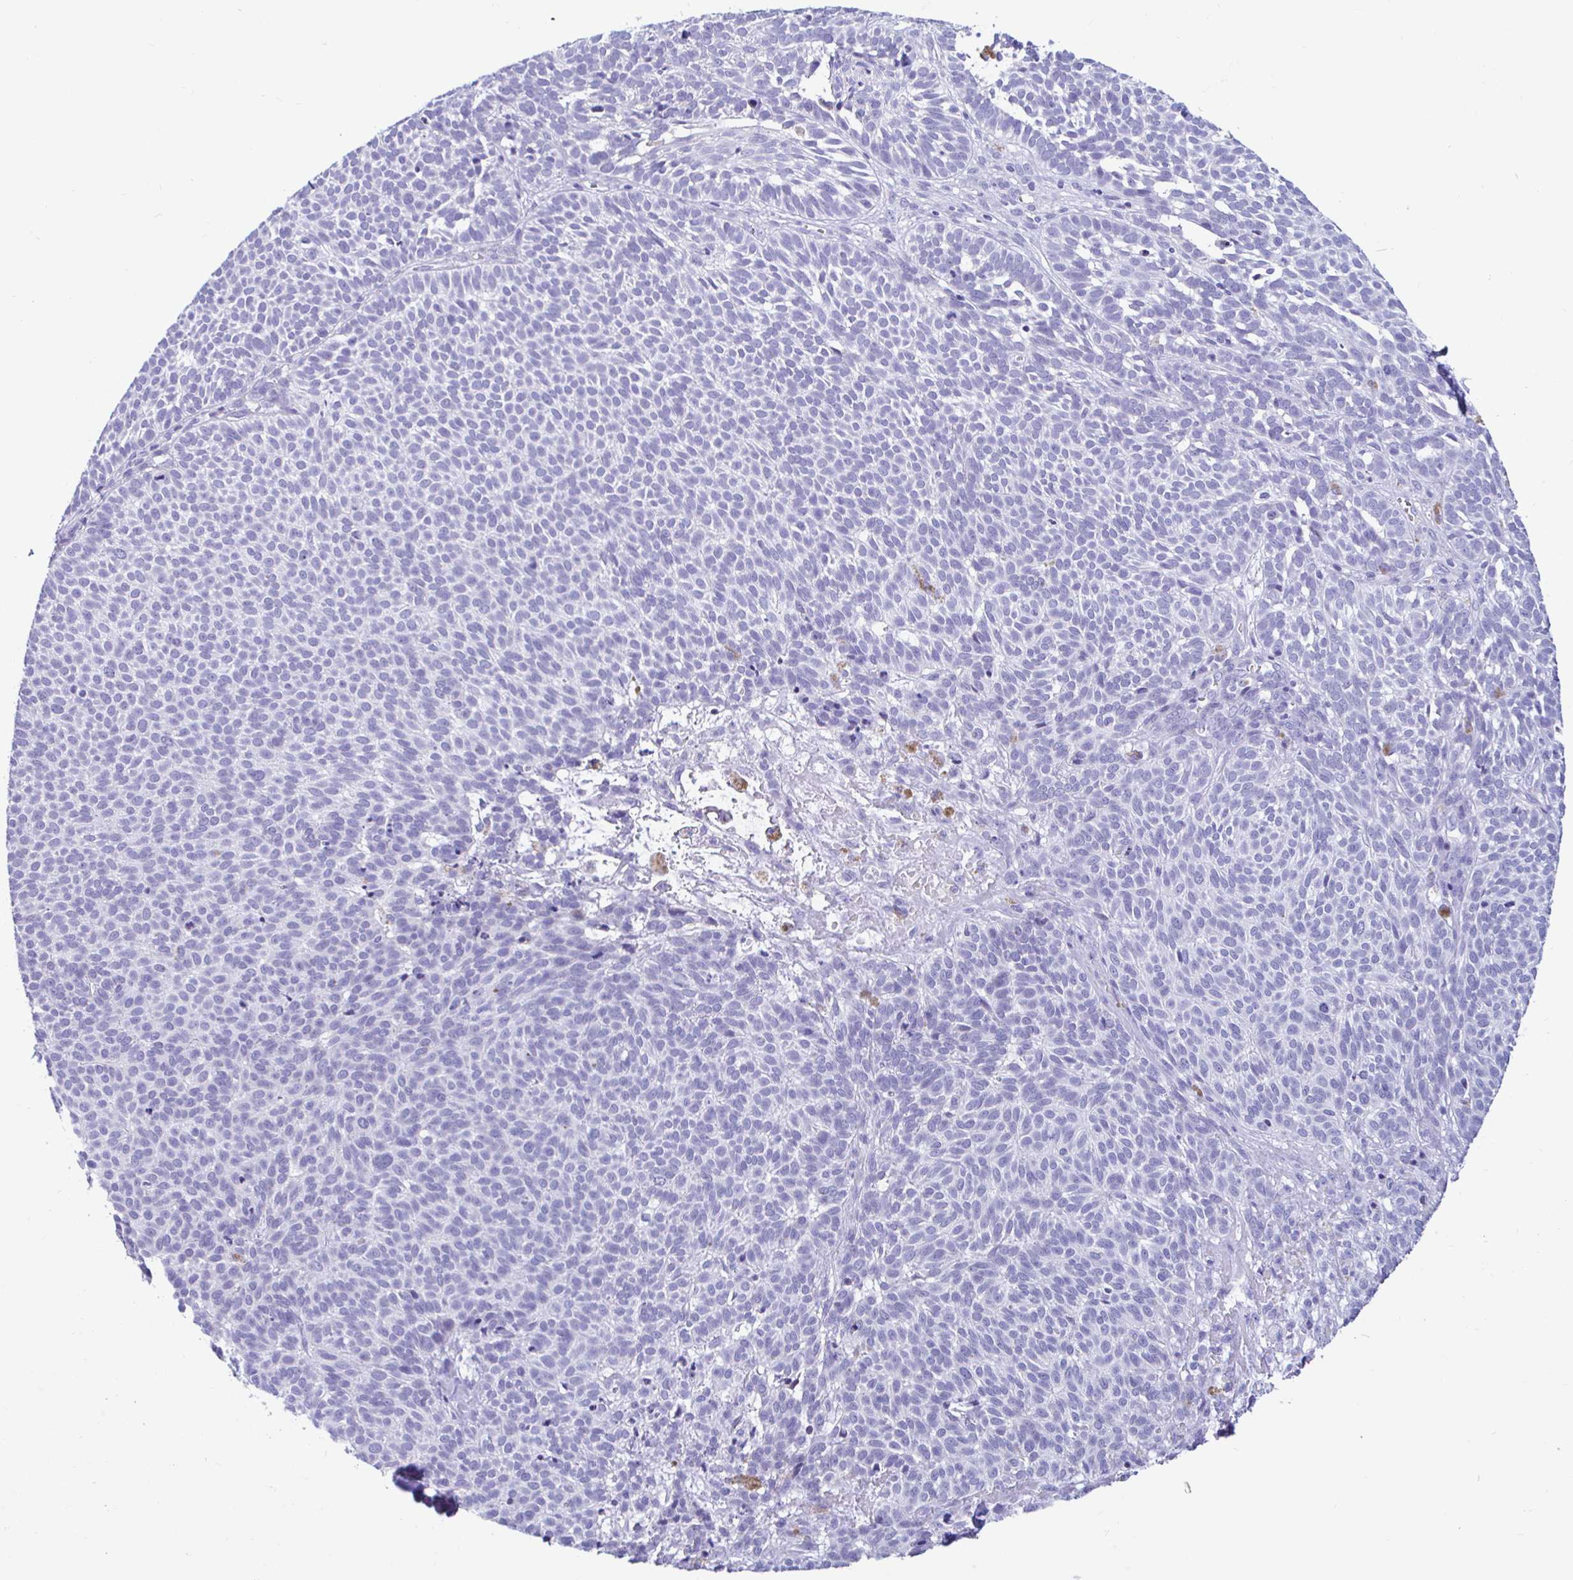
{"staining": {"intensity": "negative", "quantity": "none", "location": "none"}, "tissue": "skin cancer", "cell_type": "Tumor cells", "image_type": "cancer", "snomed": [{"axis": "morphology", "description": "Basal cell carcinoma"}, {"axis": "topography", "description": "Skin"}], "caption": "Skin basal cell carcinoma stained for a protein using IHC shows no expression tumor cells.", "gene": "NBPF3", "patient": {"sex": "male", "age": 63}}